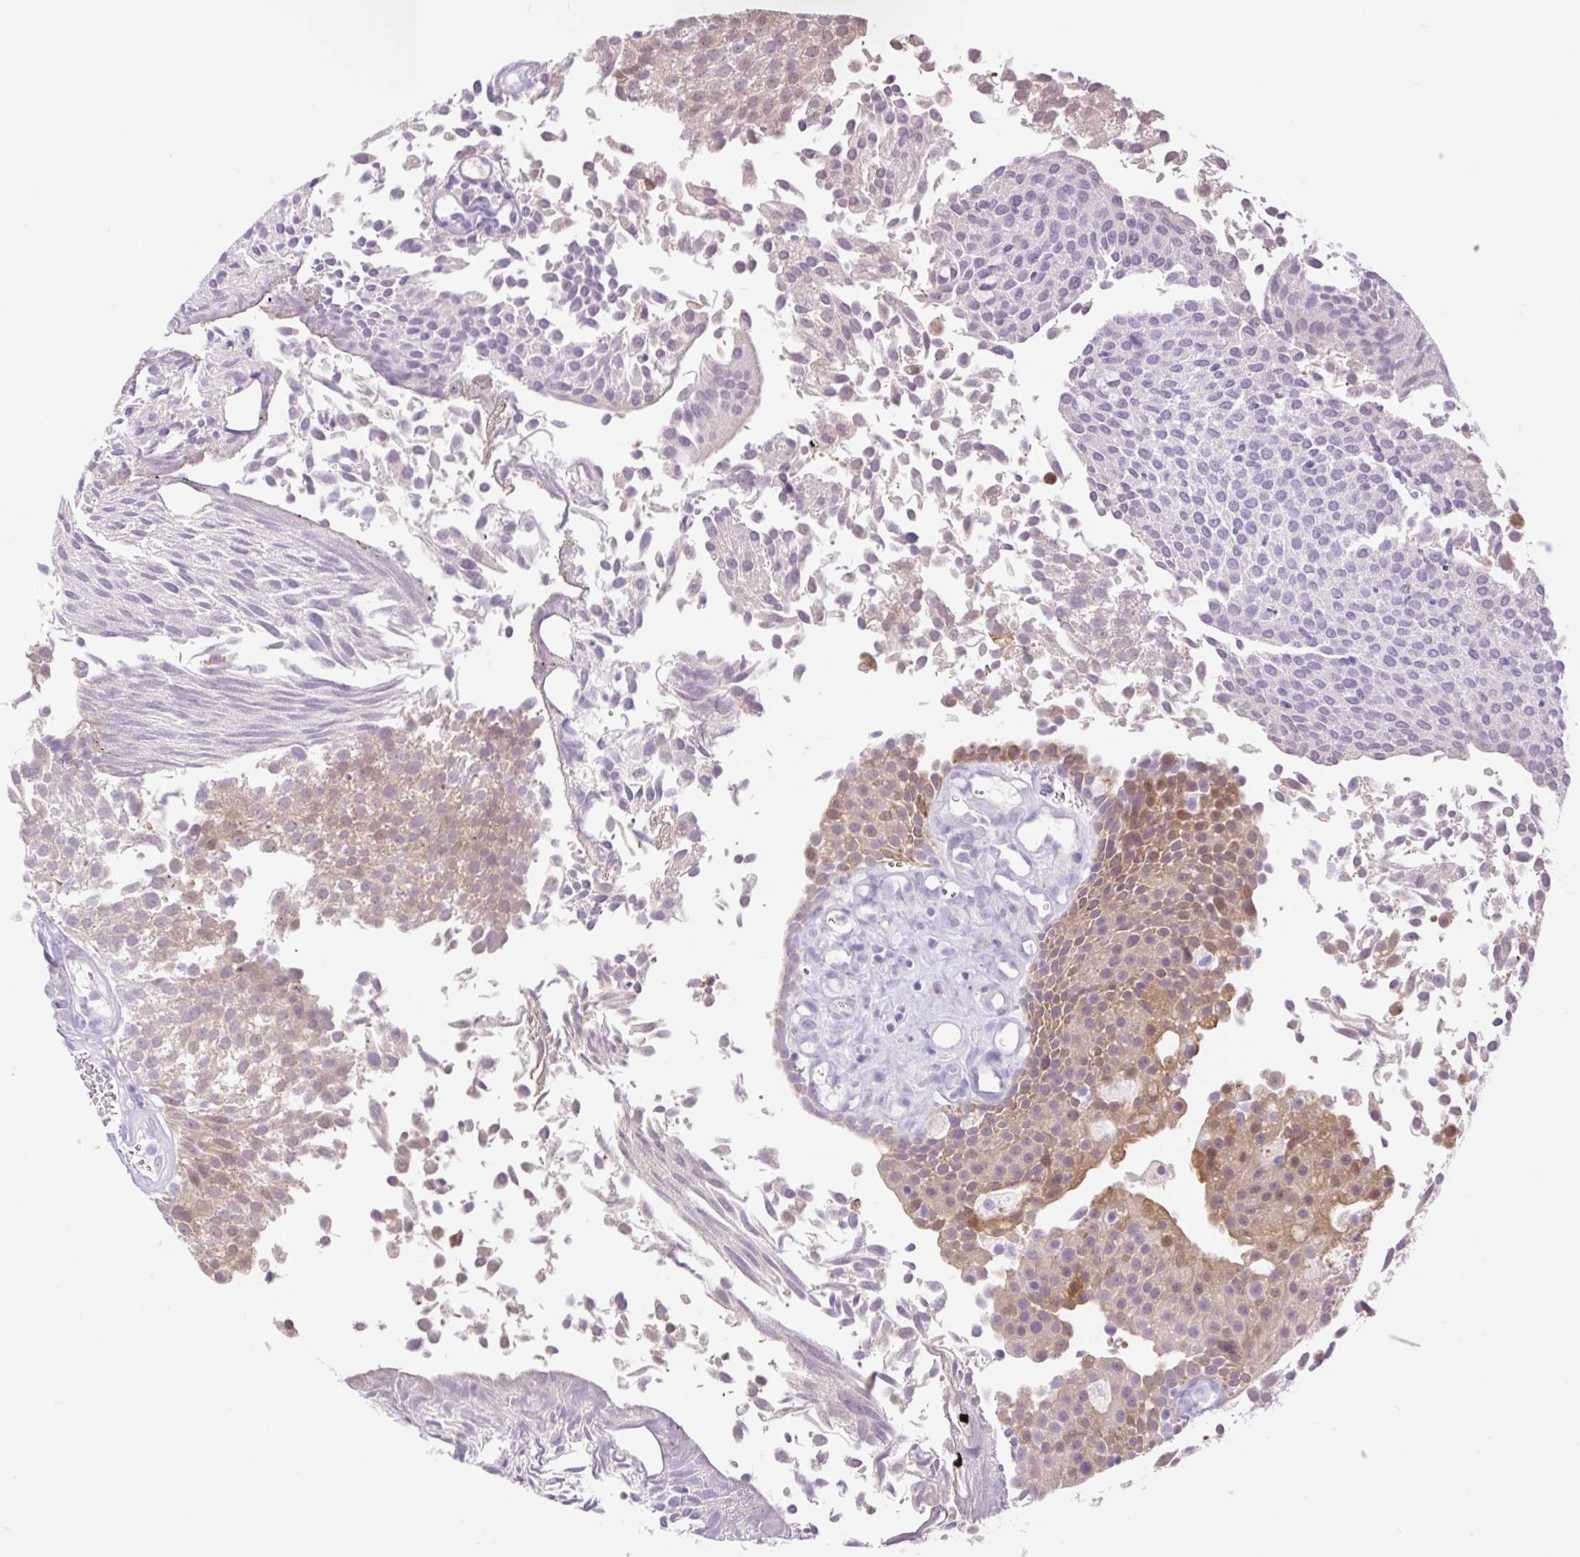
{"staining": {"intensity": "moderate", "quantity": "<25%", "location": "cytoplasmic/membranous,nuclear"}, "tissue": "urothelial cancer", "cell_type": "Tumor cells", "image_type": "cancer", "snomed": [{"axis": "morphology", "description": "Urothelial carcinoma, Low grade"}, {"axis": "topography", "description": "Urinary bladder"}], "caption": "Immunohistochemistry micrograph of human urothelial carcinoma (low-grade) stained for a protein (brown), which reveals low levels of moderate cytoplasmic/membranous and nuclear staining in approximately <25% of tumor cells.", "gene": "SLC25A40", "patient": {"sex": "female", "age": 79}}